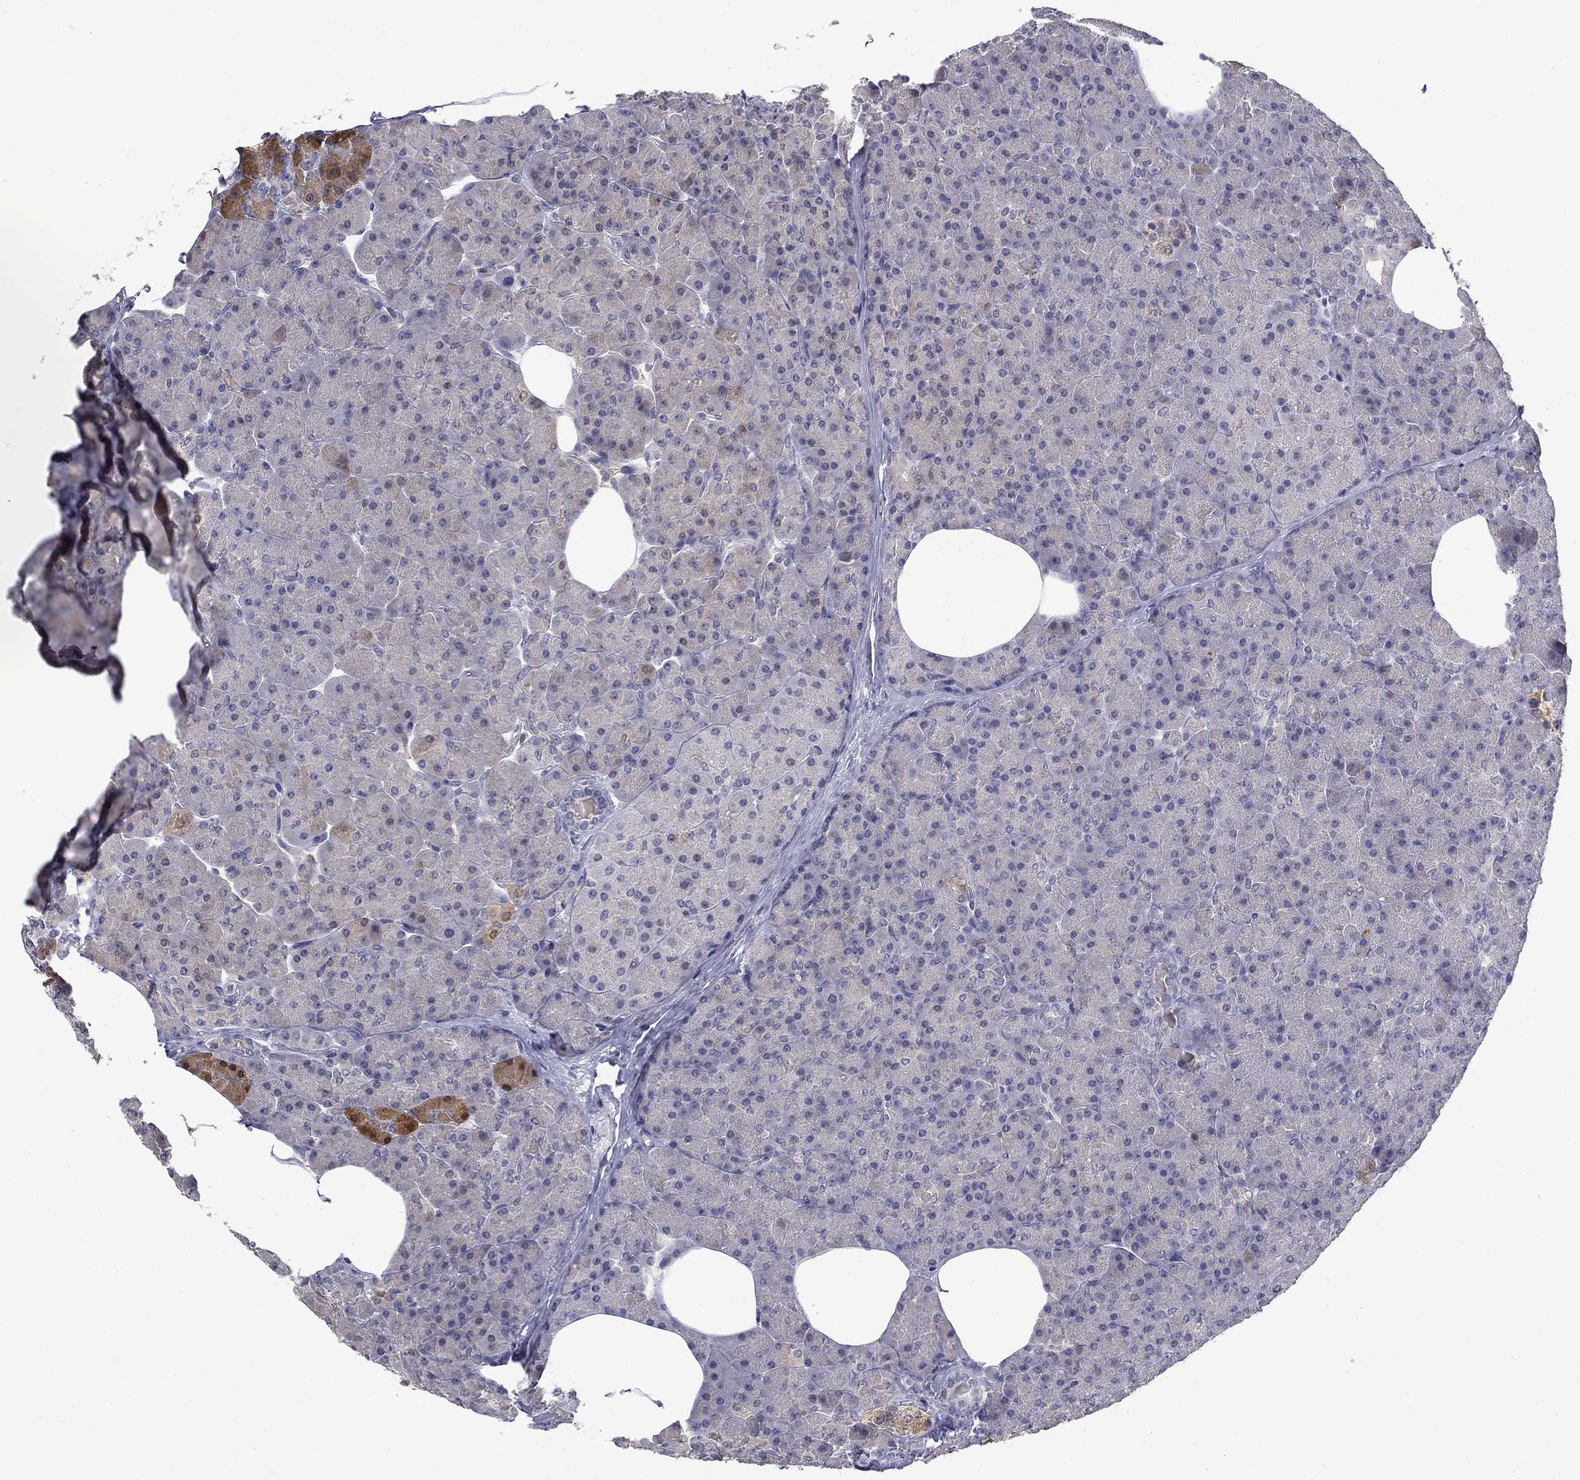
{"staining": {"intensity": "strong", "quantity": "<25%", "location": "cytoplasmic/membranous,nuclear"}, "tissue": "pancreas", "cell_type": "Exocrine glandular cells", "image_type": "normal", "snomed": [{"axis": "morphology", "description": "Normal tissue, NOS"}, {"axis": "topography", "description": "Pancreas"}], "caption": "A photomicrograph showing strong cytoplasmic/membranous,nuclear positivity in approximately <25% of exocrine glandular cells in benign pancreas, as visualized by brown immunohistochemical staining.", "gene": "PCBP2", "patient": {"sex": "female", "age": 45}}